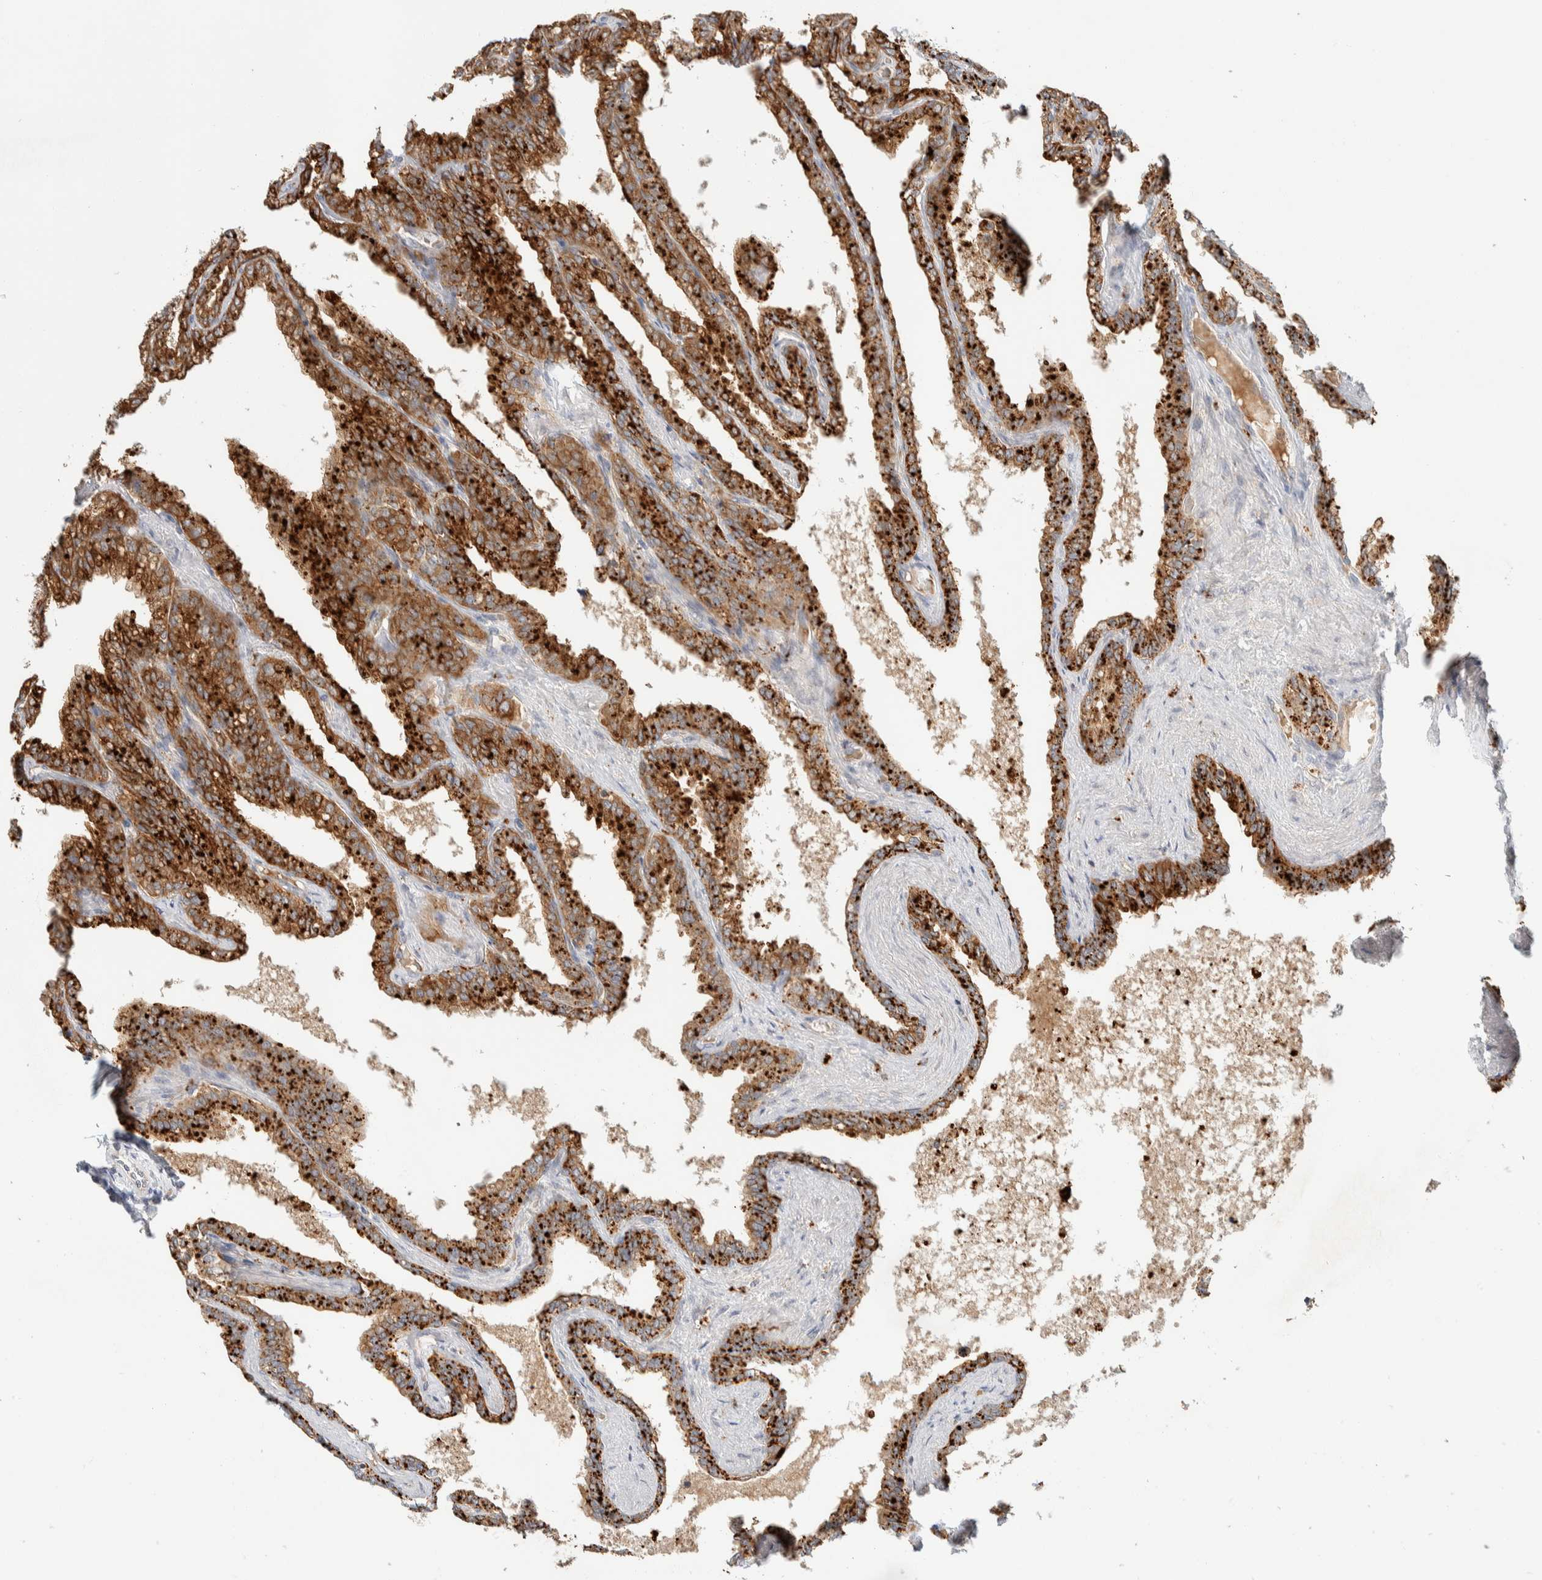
{"staining": {"intensity": "strong", "quantity": ">75%", "location": "cytoplasmic/membranous"}, "tissue": "seminal vesicle", "cell_type": "Glandular cells", "image_type": "normal", "snomed": [{"axis": "morphology", "description": "Normal tissue, NOS"}, {"axis": "topography", "description": "Seminal veicle"}], "caption": "DAB (3,3'-diaminobenzidine) immunohistochemical staining of benign seminal vesicle reveals strong cytoplasmic/membranous protein positivity in about >75% of glandular cells. Ihc stains the protein of interest in brown and the nuclei are stained blue.", "gene": "GCLM", "patient": {"sex": "male", "age": 46}}